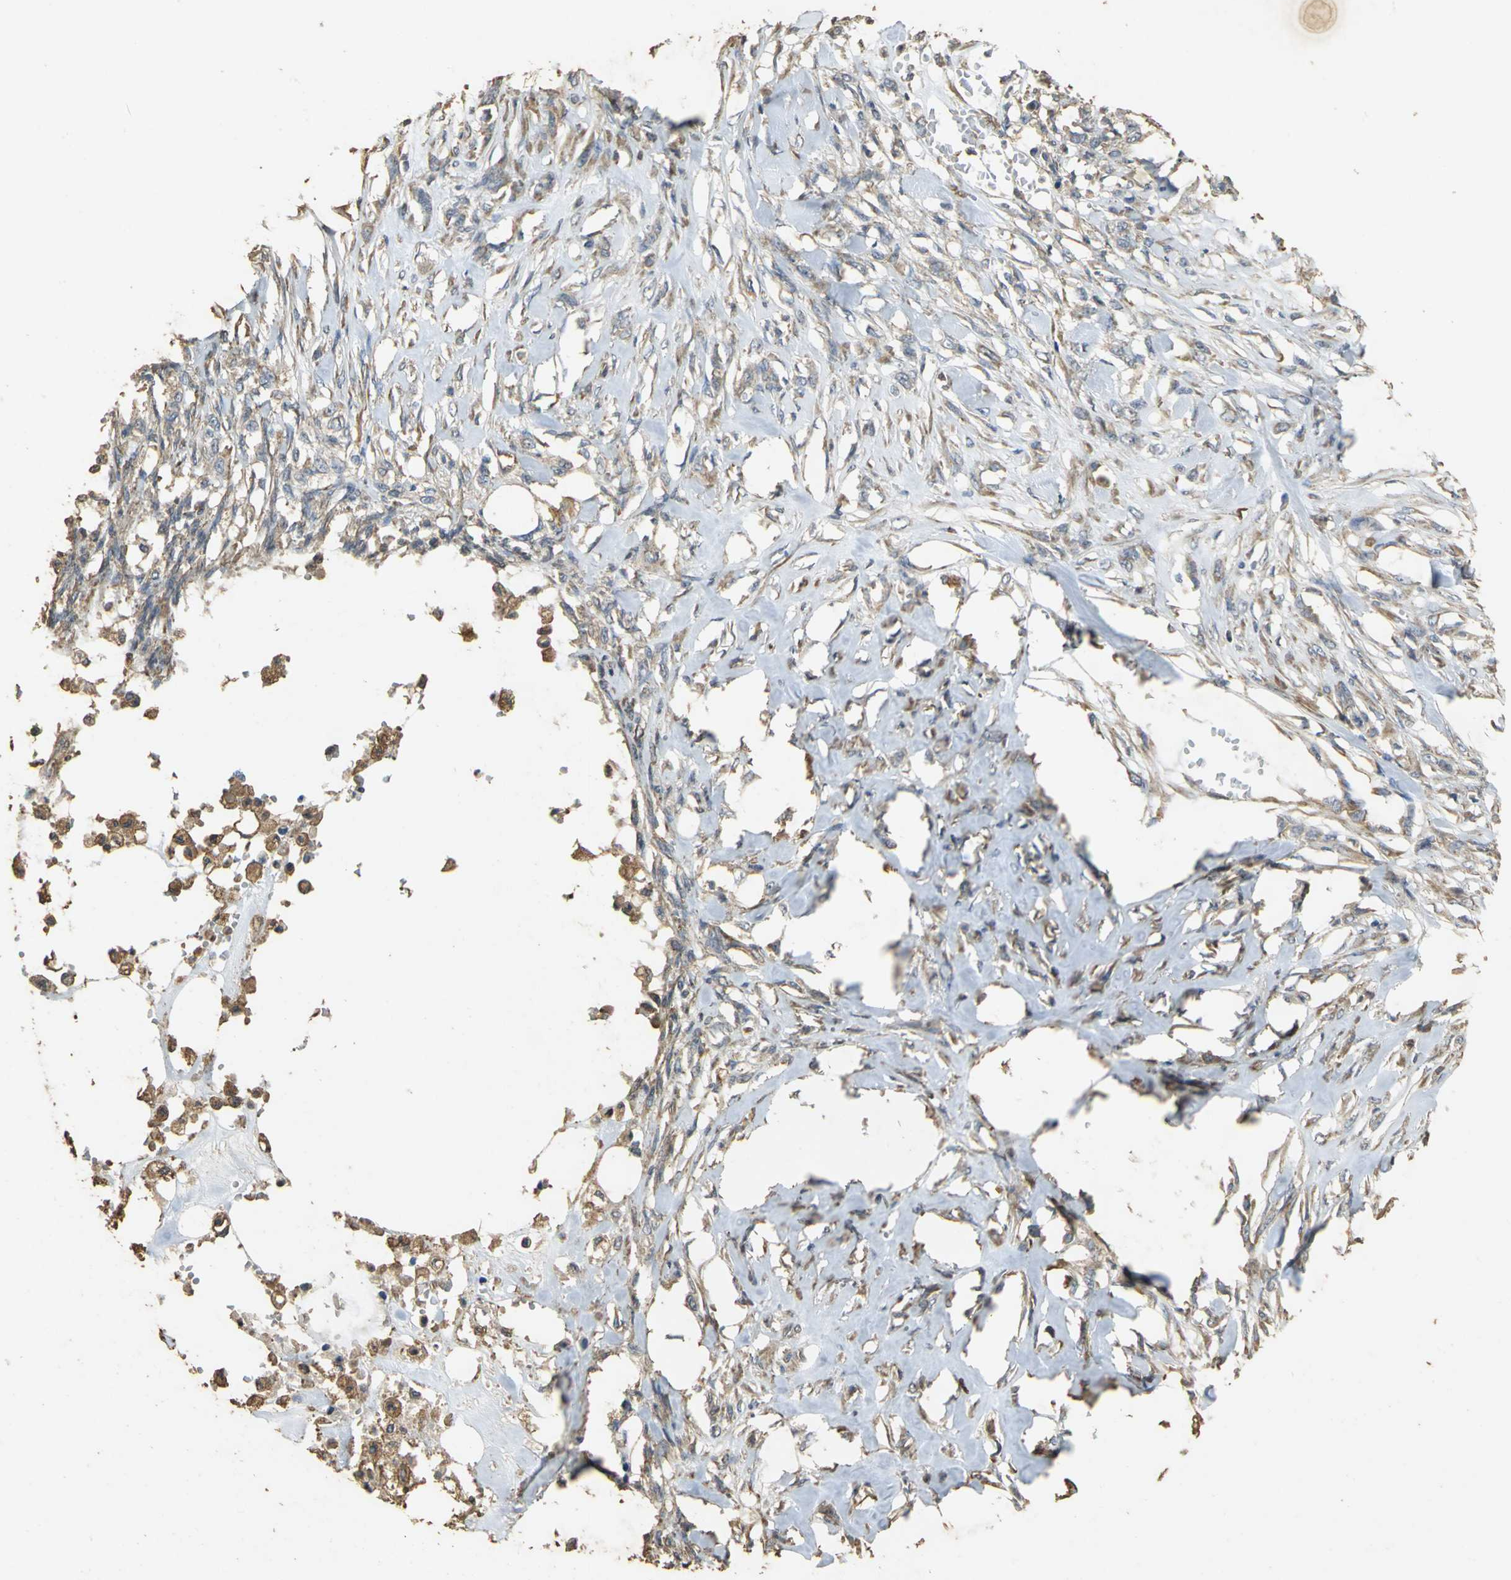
{"staining": {"intensity": "weak", "quantity": "<25%", "location": "cytoplasmic/membranous"}, "tissue": "skin cancer", "cell_type": "Tumor cells", "image_type": "cancer", "snomed": [{"axis": "morphology", "description": "Normal tissue, NOS"}, {"axis": "morphology", "description": "Squamous cell carcinoma, NOS"}, {"axis": "topography", "description": "Skin"}], "caption": "This histopathology image is of squamous cell carcinoma (skin) stained with immunohistochemistry (IHC) to label a protein in brown with the nuclei are counter-stained blue. There is no staining in tumor cells.", "gene": "ACSL4", "patient": {"sex": "female", "age": 59}}